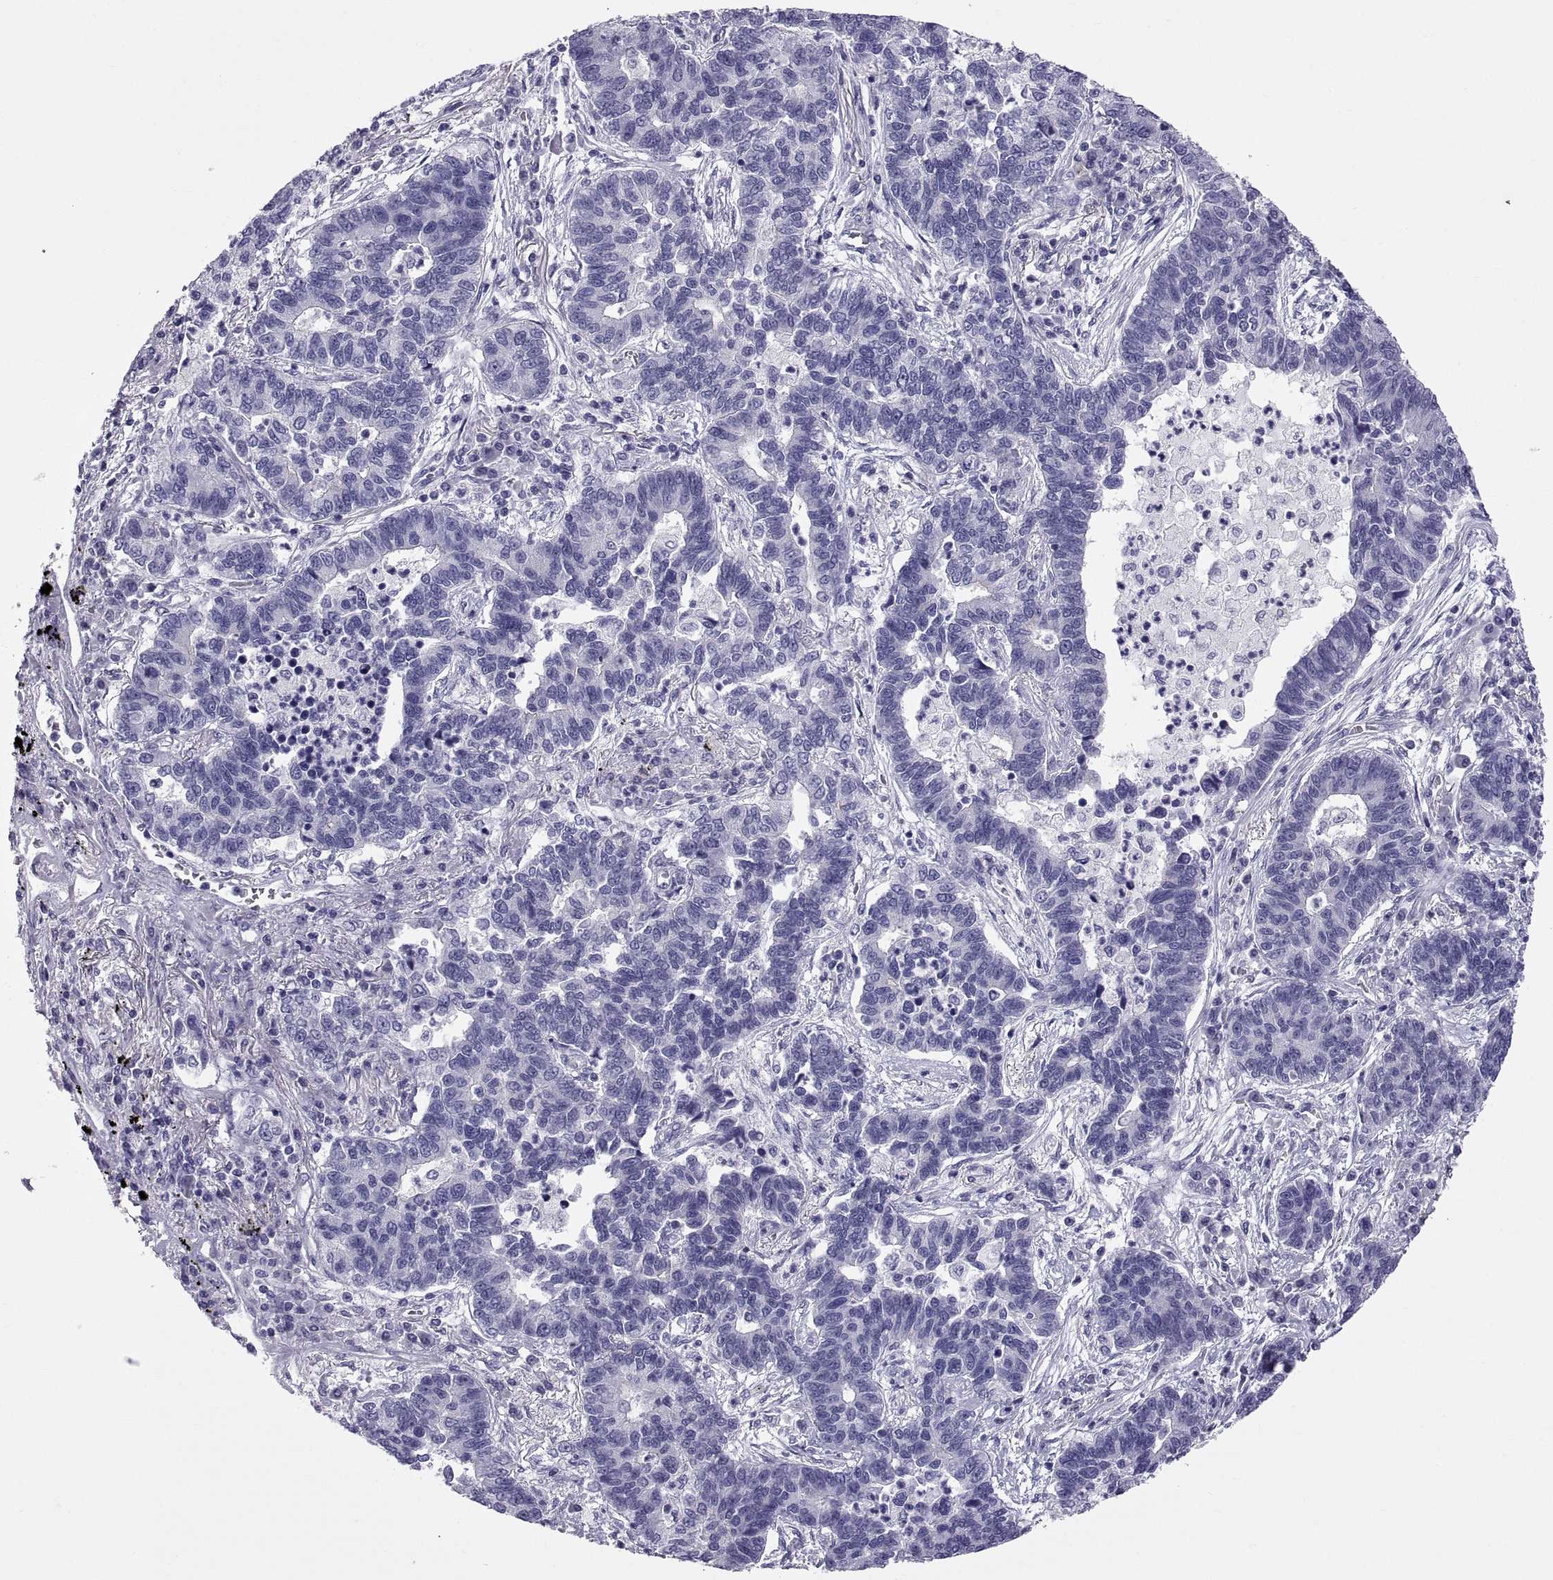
{"staining": {"intensity": "negative", "quantity": "none", "location": "none"}, "tissue": "lung cancer", "cell_type": "Tumor cells", "image_type": "cancer", "snomed": [{"axis": "morphology", "description": "Adenocarcinoma, NOS"}, {"axis": "topography", "description": "Lung"}], "caption": "High magnification brightfield microscopy of lung adenocarcinoma stained with DAB (3,3'-diaminobenzidine) (brown) and counterstained with hematoxylin (blue): tumor cells show no significant expression.", "gene": "RNASE12", "patient": {"sex": "female", "age": 57}}